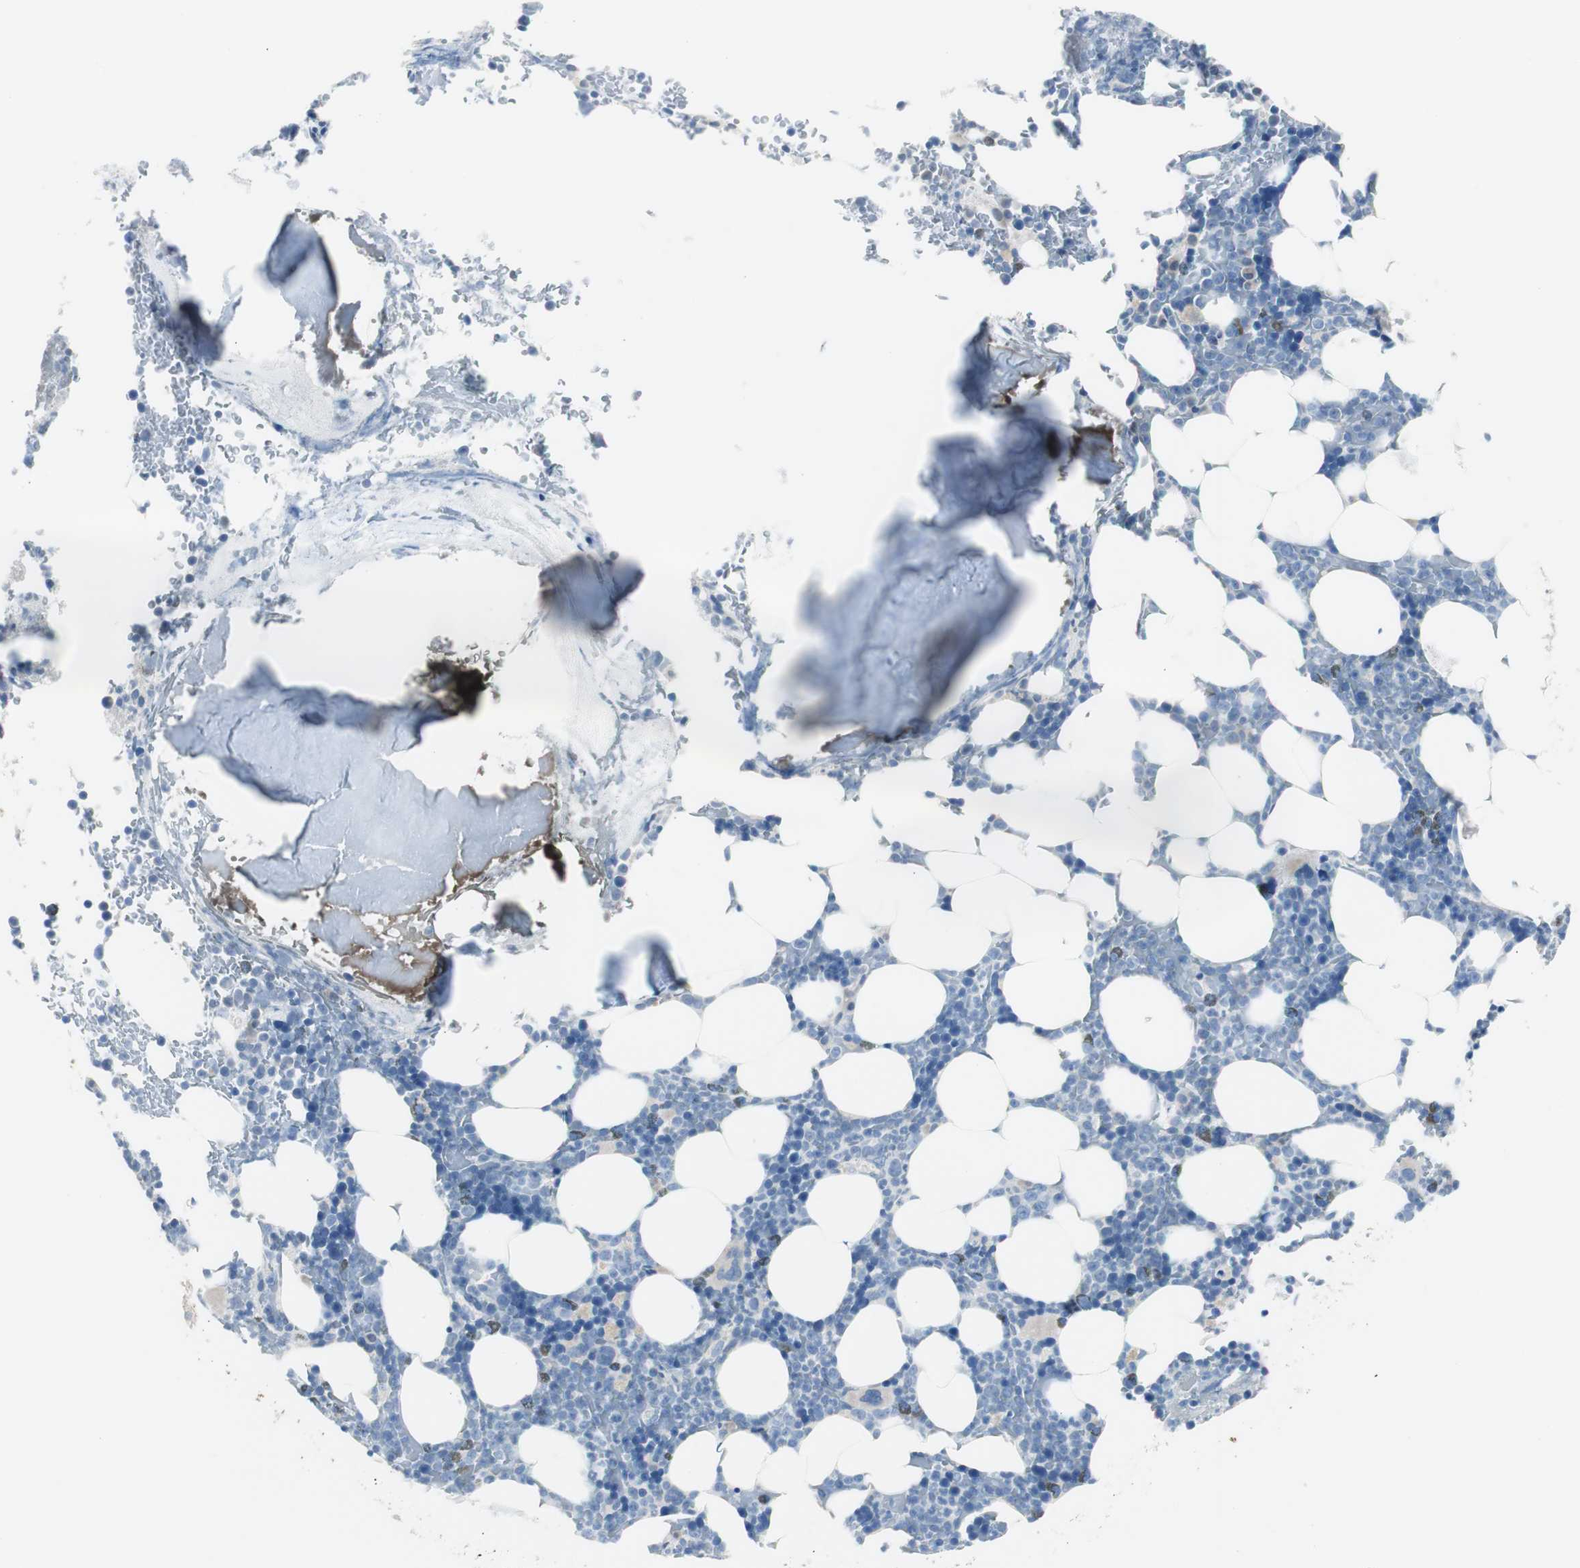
{"staining": {"intensity": "weak", "quantity": "<25%", "location": "cytoplasmic/membranous"}, "tissue": "bone marrow", "cell_type": "Hematopoietic cells", "image_type": "normal", "snomed": [{"axis": "morphology", "description": "Normal tissue, NOS"}, {"axis": "topography", "description": "Bone marrow"}], "caption": "An image of bone marrow stained for a protein shows no brown staining in hematopoietic cells. Brightfield microscopy of immunohistochemistry (IHC) stained with DAB (brown) and hematoxylin (blue), captured at high magnification.", "gene": "S100A7A", "patient": {"sex": "female", "age": 73}}